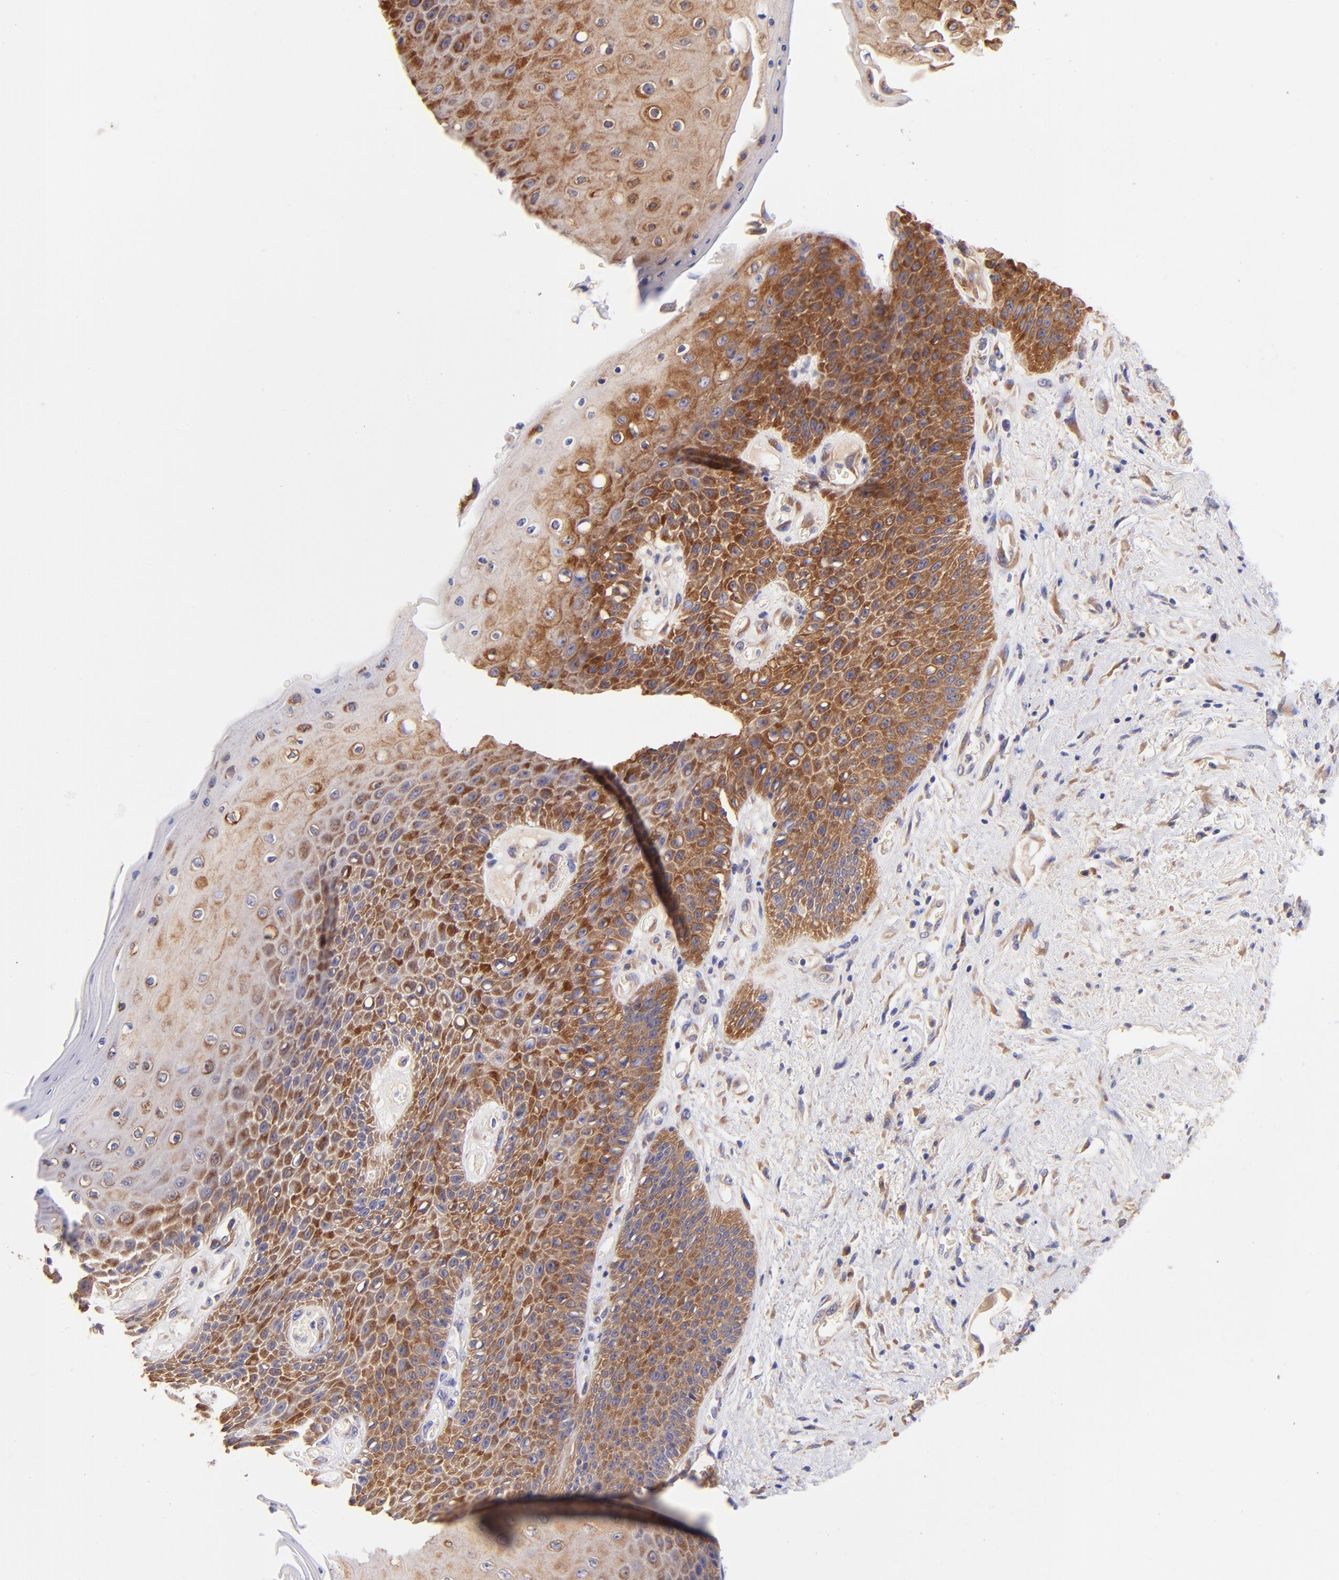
{"staining": {"intensity": "moderate", "quantity": ">75%", "location": "cytoplasmic/membranous"}, "tissue": "skin", "cell_type": "Epidermal cells", "image_type": "normal", "snomed": [{"axis": "morphology", "description": "Normal tissue, NOS"}, {"axis": "topography", "description": "Anal"}], "caption": "This histopathology image displays immunohistochemistry (IHC) staining of unremarkable human skin, with medium moderate cytoplasmic/membranous expression in approximately >75% of epidermal cells.", "gene": "RPL11", "patient": {"sex": "female", "age": 46}}